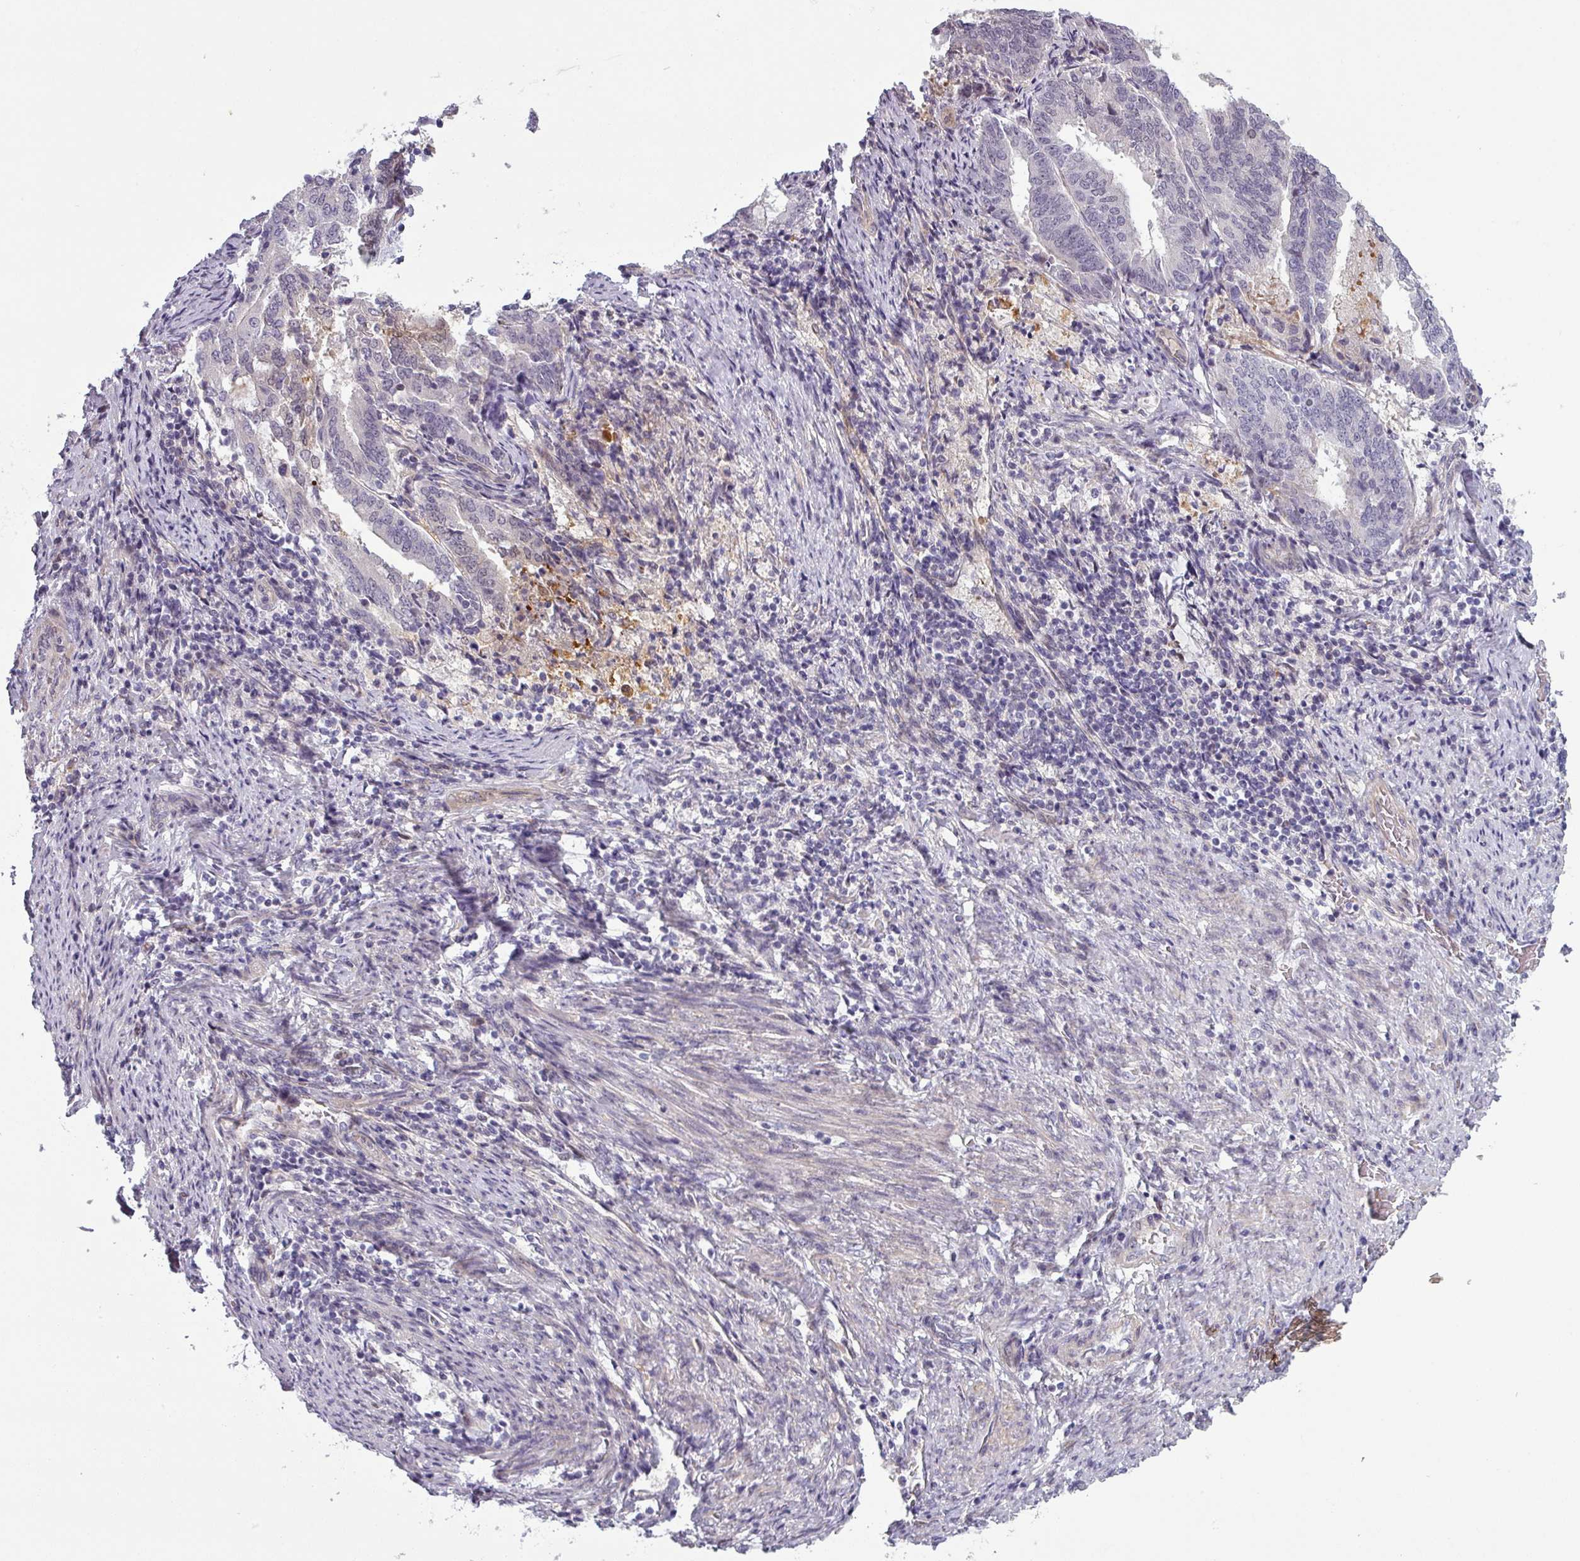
{"staining": {"intensity": "weak", "quantity": "<25%", "location": "nuclear"}, "tissue": "endometrial cancer", "cell_type": "Tumor cells", "image_type": "cancer", "snomed": [{"axis": "morphology", "description": "Adenocarcinoma, NOS"}, {"axis": "topography", "description": "Endometrium"}], "caption": "This is an IHC micrograph of human endometrial adenocarcinoma. There is no staining in tumor cells.", "gene": "PRAMEF12", "patient": {"sex": "female", "age": 80}}